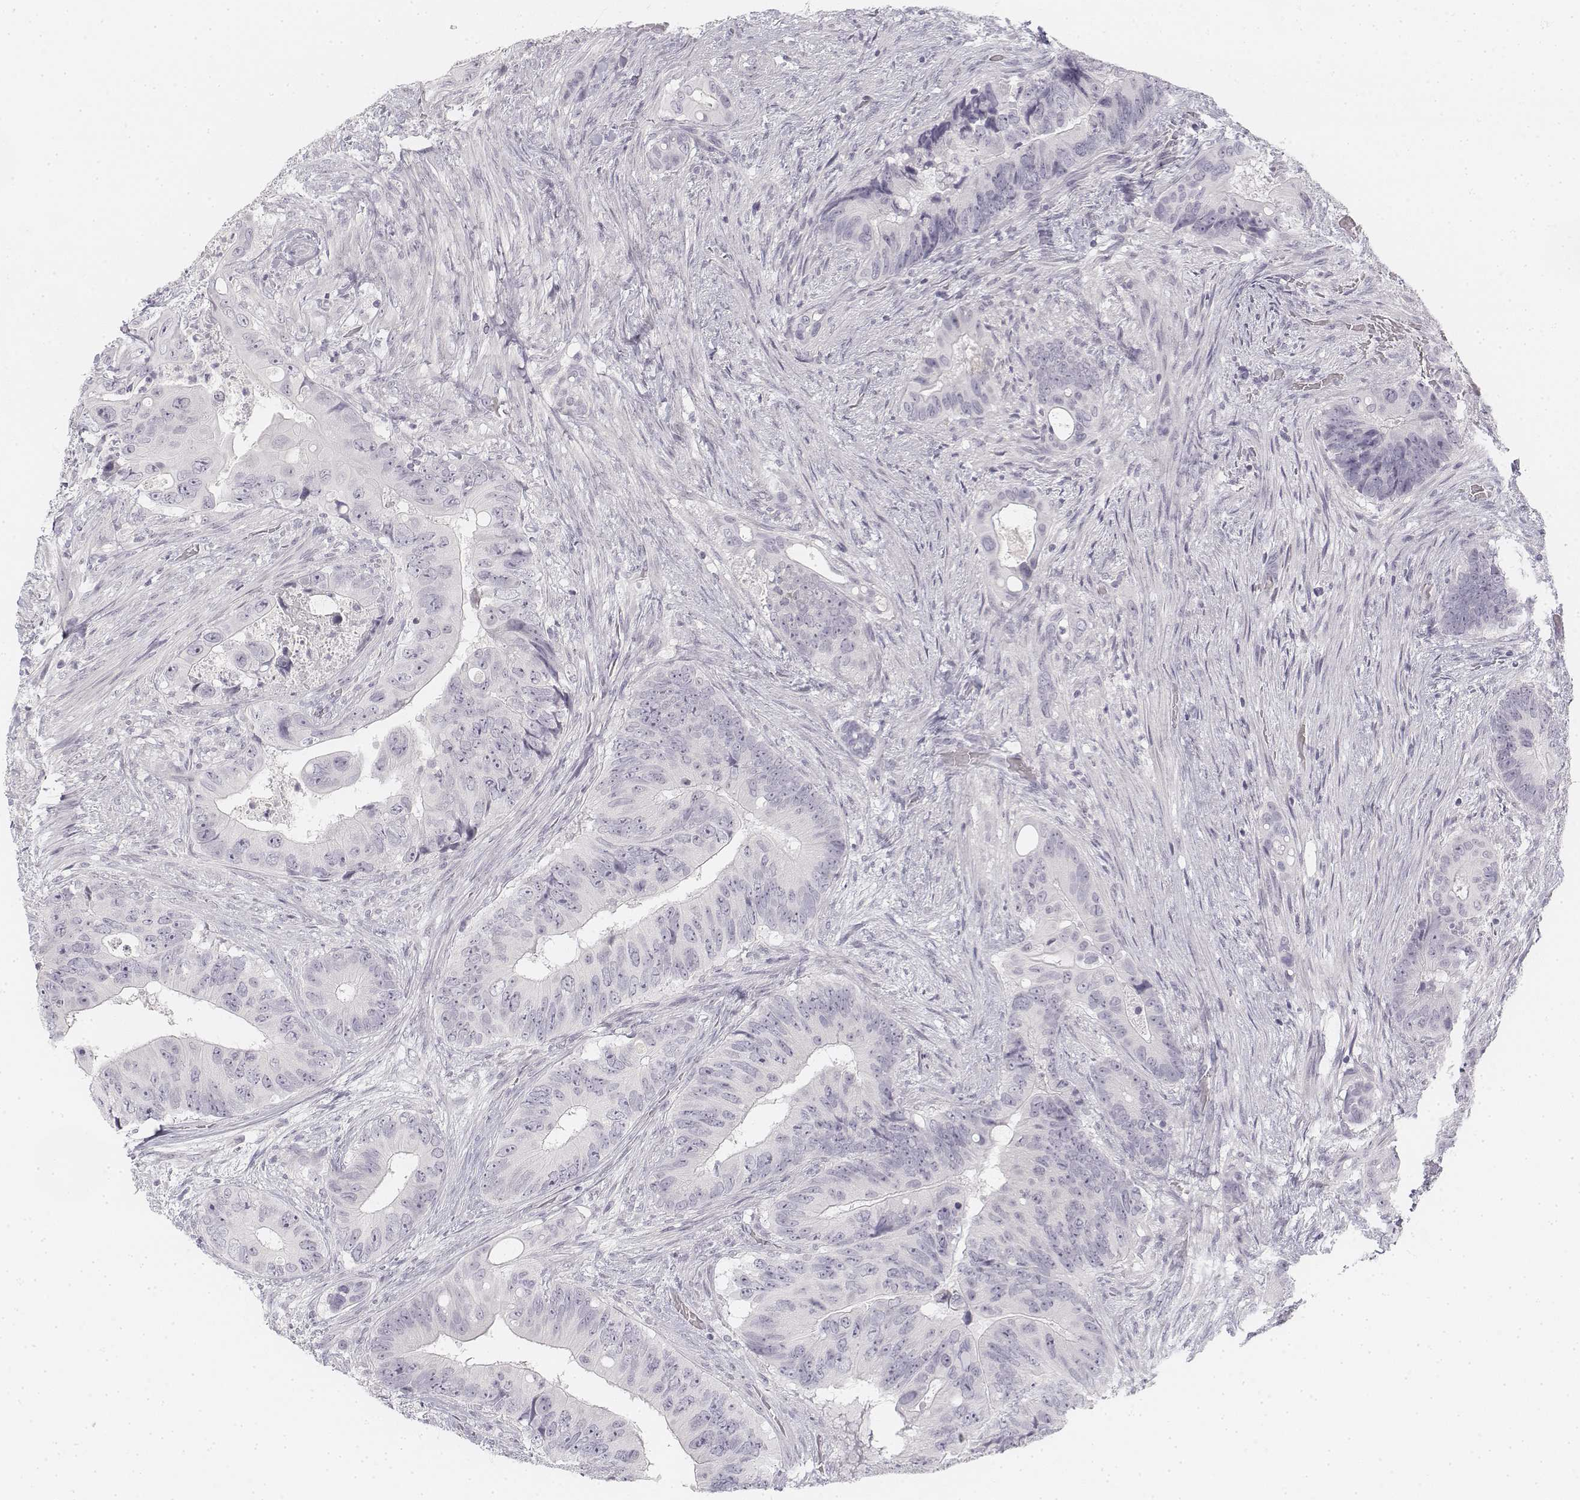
{"staining": {"intensity": "negative", "quantity": "none", "location": "none"}, "tissue": "colorectal cancer", "cell_type": "Tumor cells", "image_type": "cancer", "snomed": [{"axis": "morphology", "description": "Adenocarcinoma, NOS"}, {"axis": "topography", "description": "Rectum"}], "caption": "IHC micrograph of colorectal cancer stained for a protein (brown), which shows no positivity in tumor cells. (Brightfield microscopy of DAB immunohistochemistry (IHC) at high magnification).", "gene": "KRT25", "patient": {"sex": "male", "age": 78}}